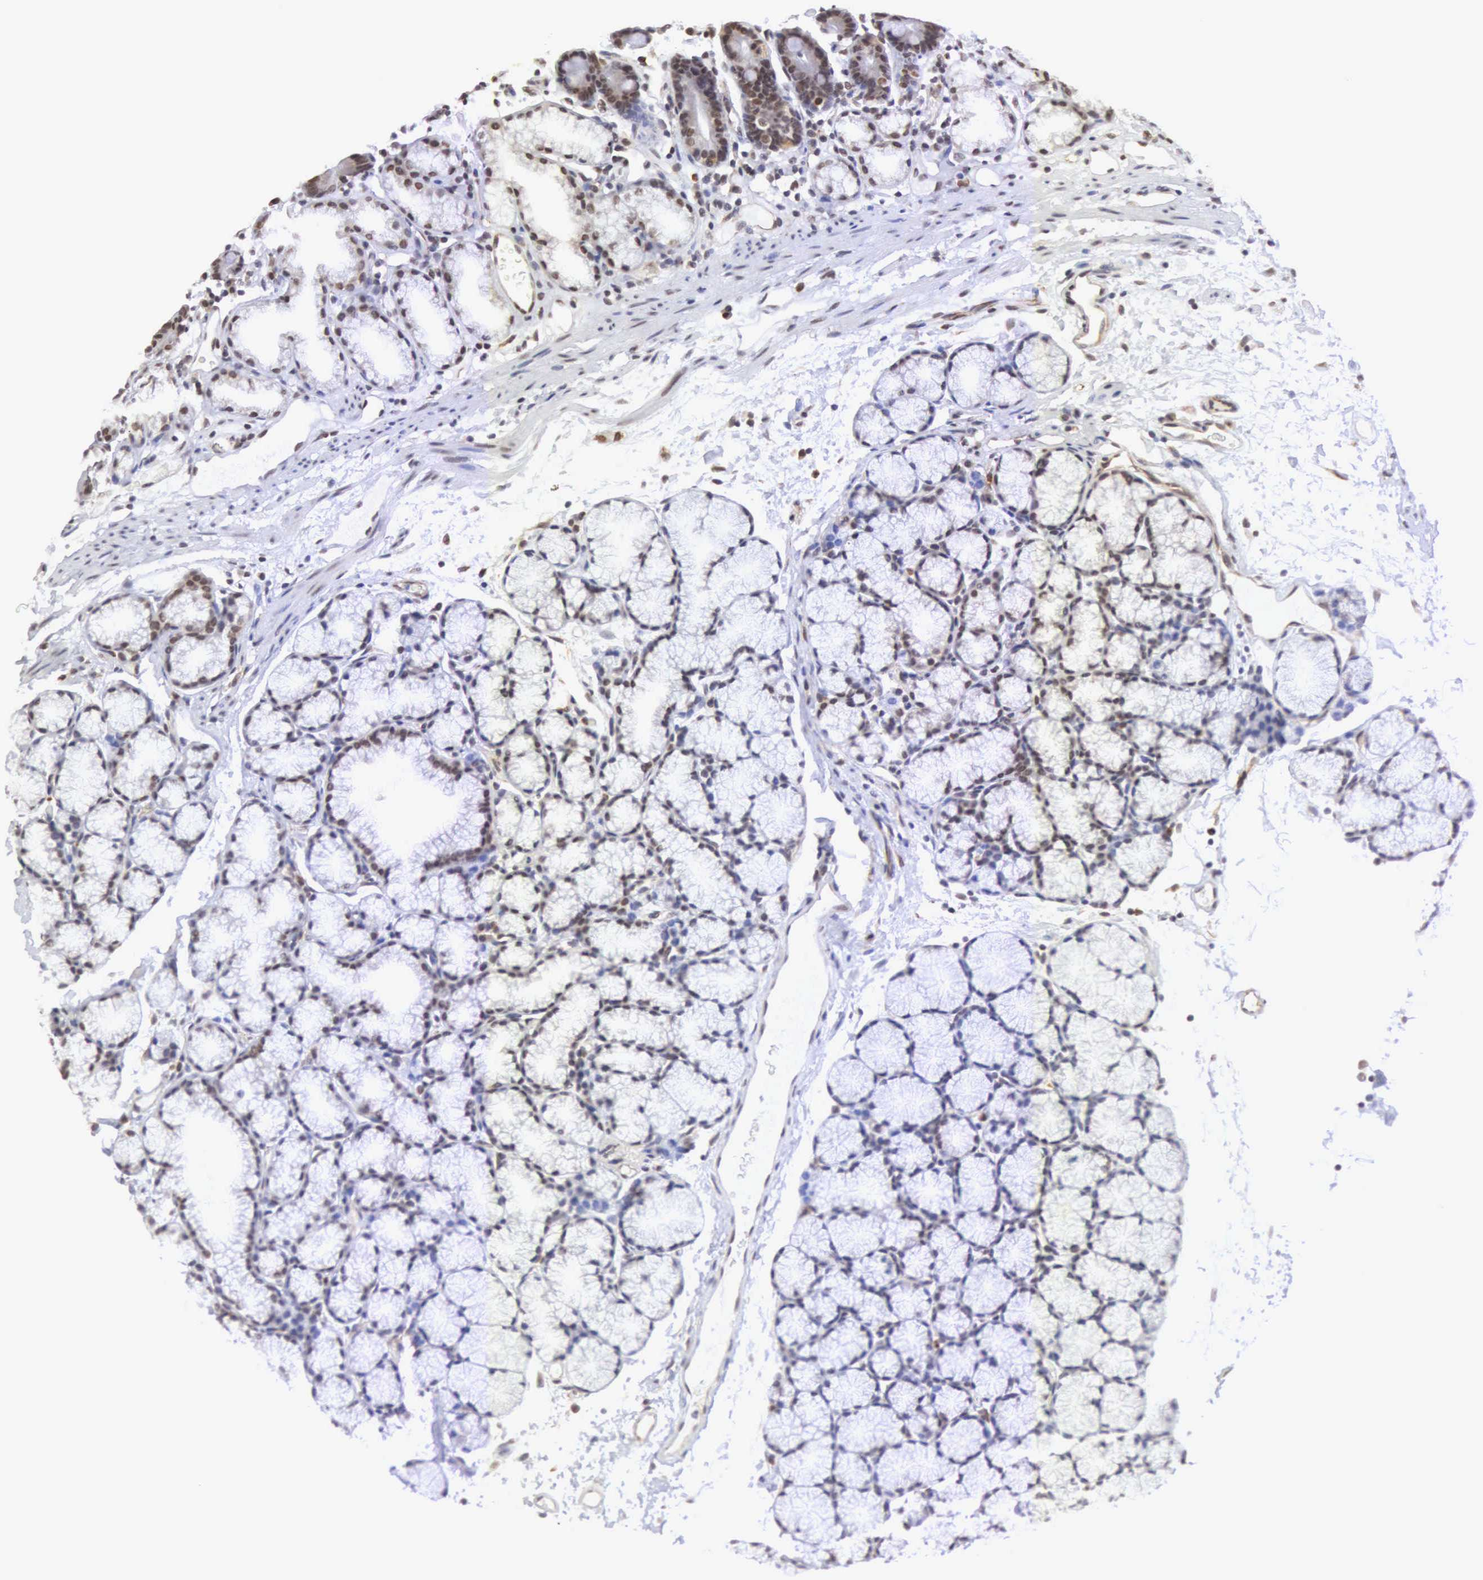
{"staining": {"intensity": "moderate", "quantity": ">75%", "location": "nuclear"}, "tissue": "duodenum", "cell_type": "Glandular cells", "image_type": "normal", "snomed": [{"axis": "morphology", "description": "Normal tissue, NOS"}, {"axis": "topography", "description": "Duodenum"}], "caption": "Protein expression analysis of normal duodenum shows moderate nuclear staining in approximately >75% of glandular cells.", "gene": "MORC2", "patient": {"sex": "female", "age": 48}}